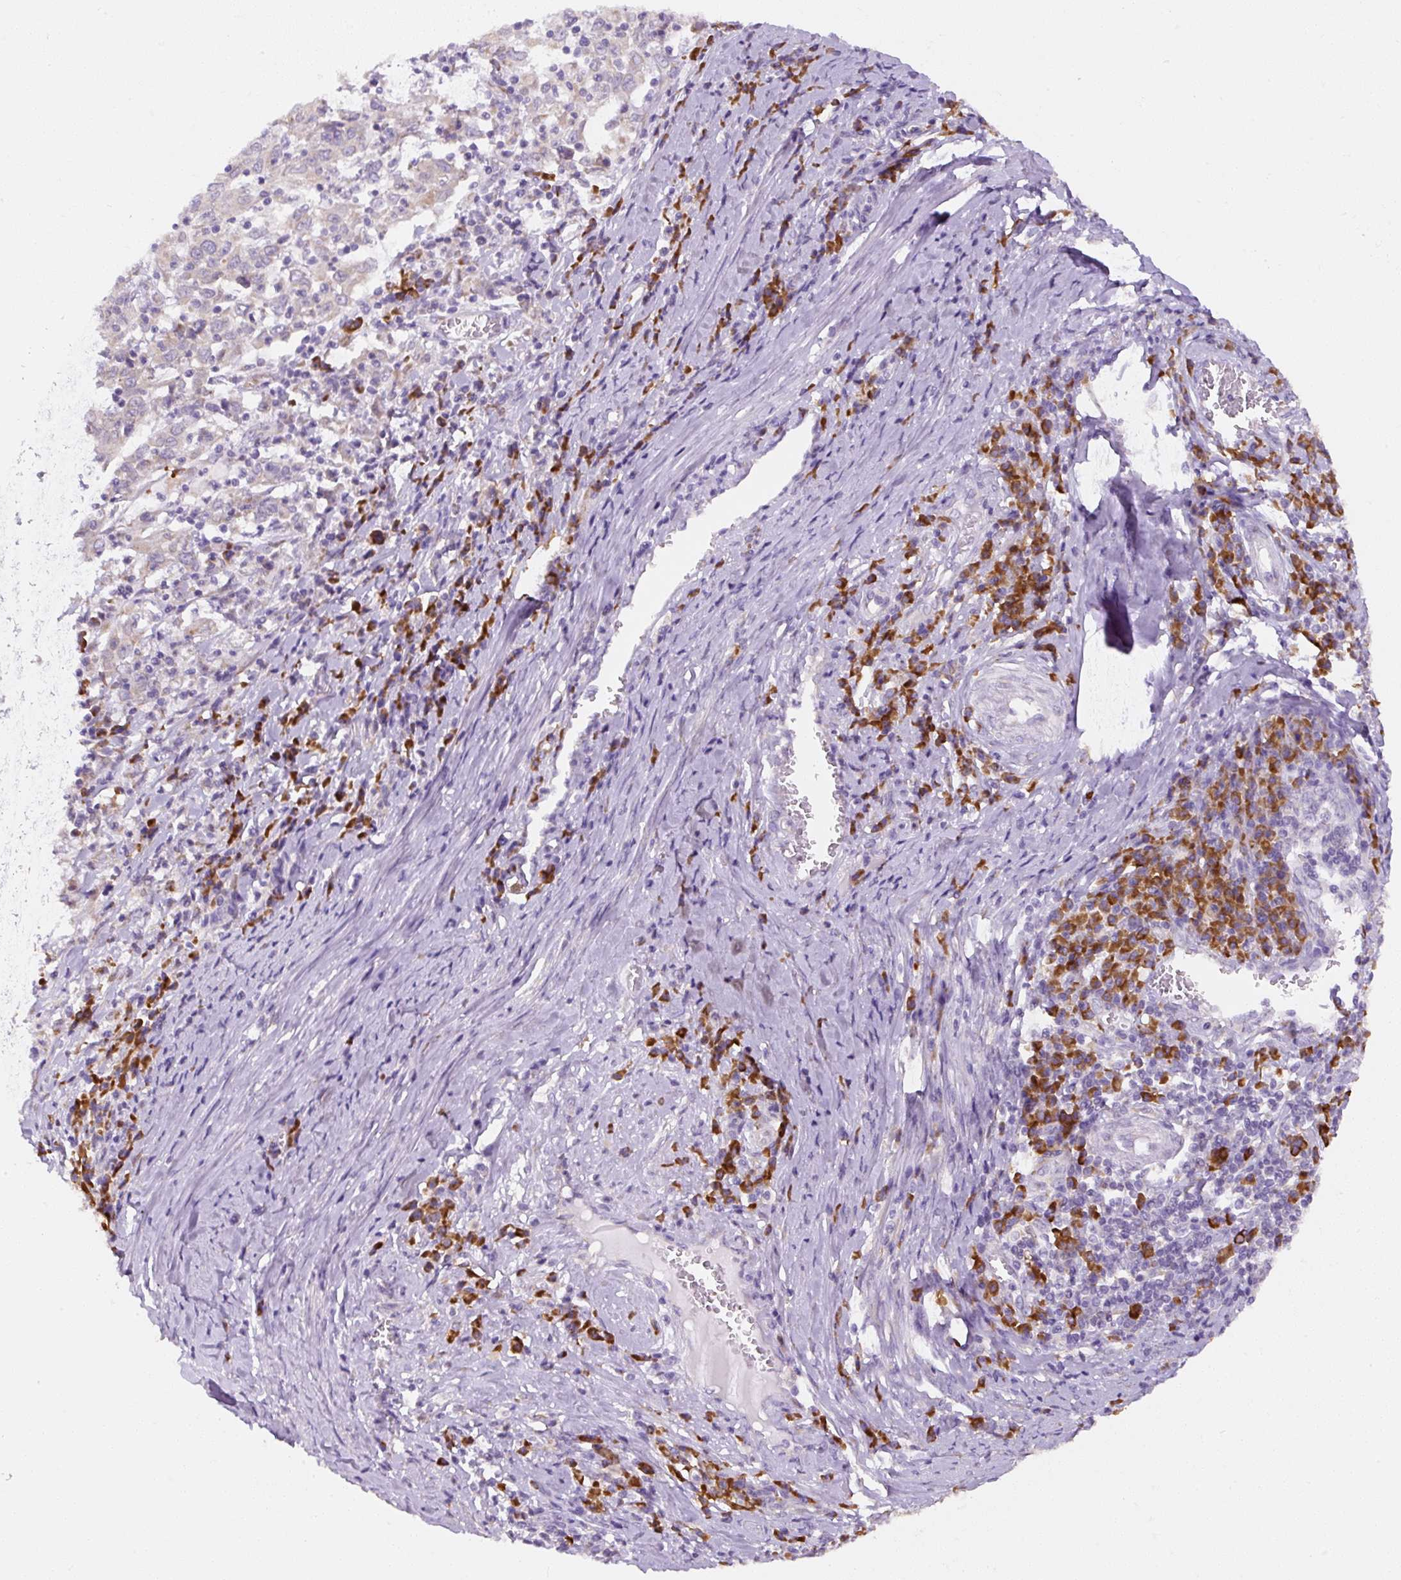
{"staining": {"intensity": "negative", "quantity": "none", "location": "none"}, "tissue": "cervical cancer", "cell_type": "Tumor cells", "image_type": "cancer", "snomed": [{"axis": "morphology", "description": "Squamous cell carcinoma, NOS"}, {"axis": "topography", "description": "Cervix"}], "caption": "This micrograph is of cervical cancer stained with immunohistochemistry to label a protein in brown with the nuclei are counter-stained blue. There is no expression in tumor cells.", "gene": "DDOST", "patient": {"sex": "female", "age": 46}}